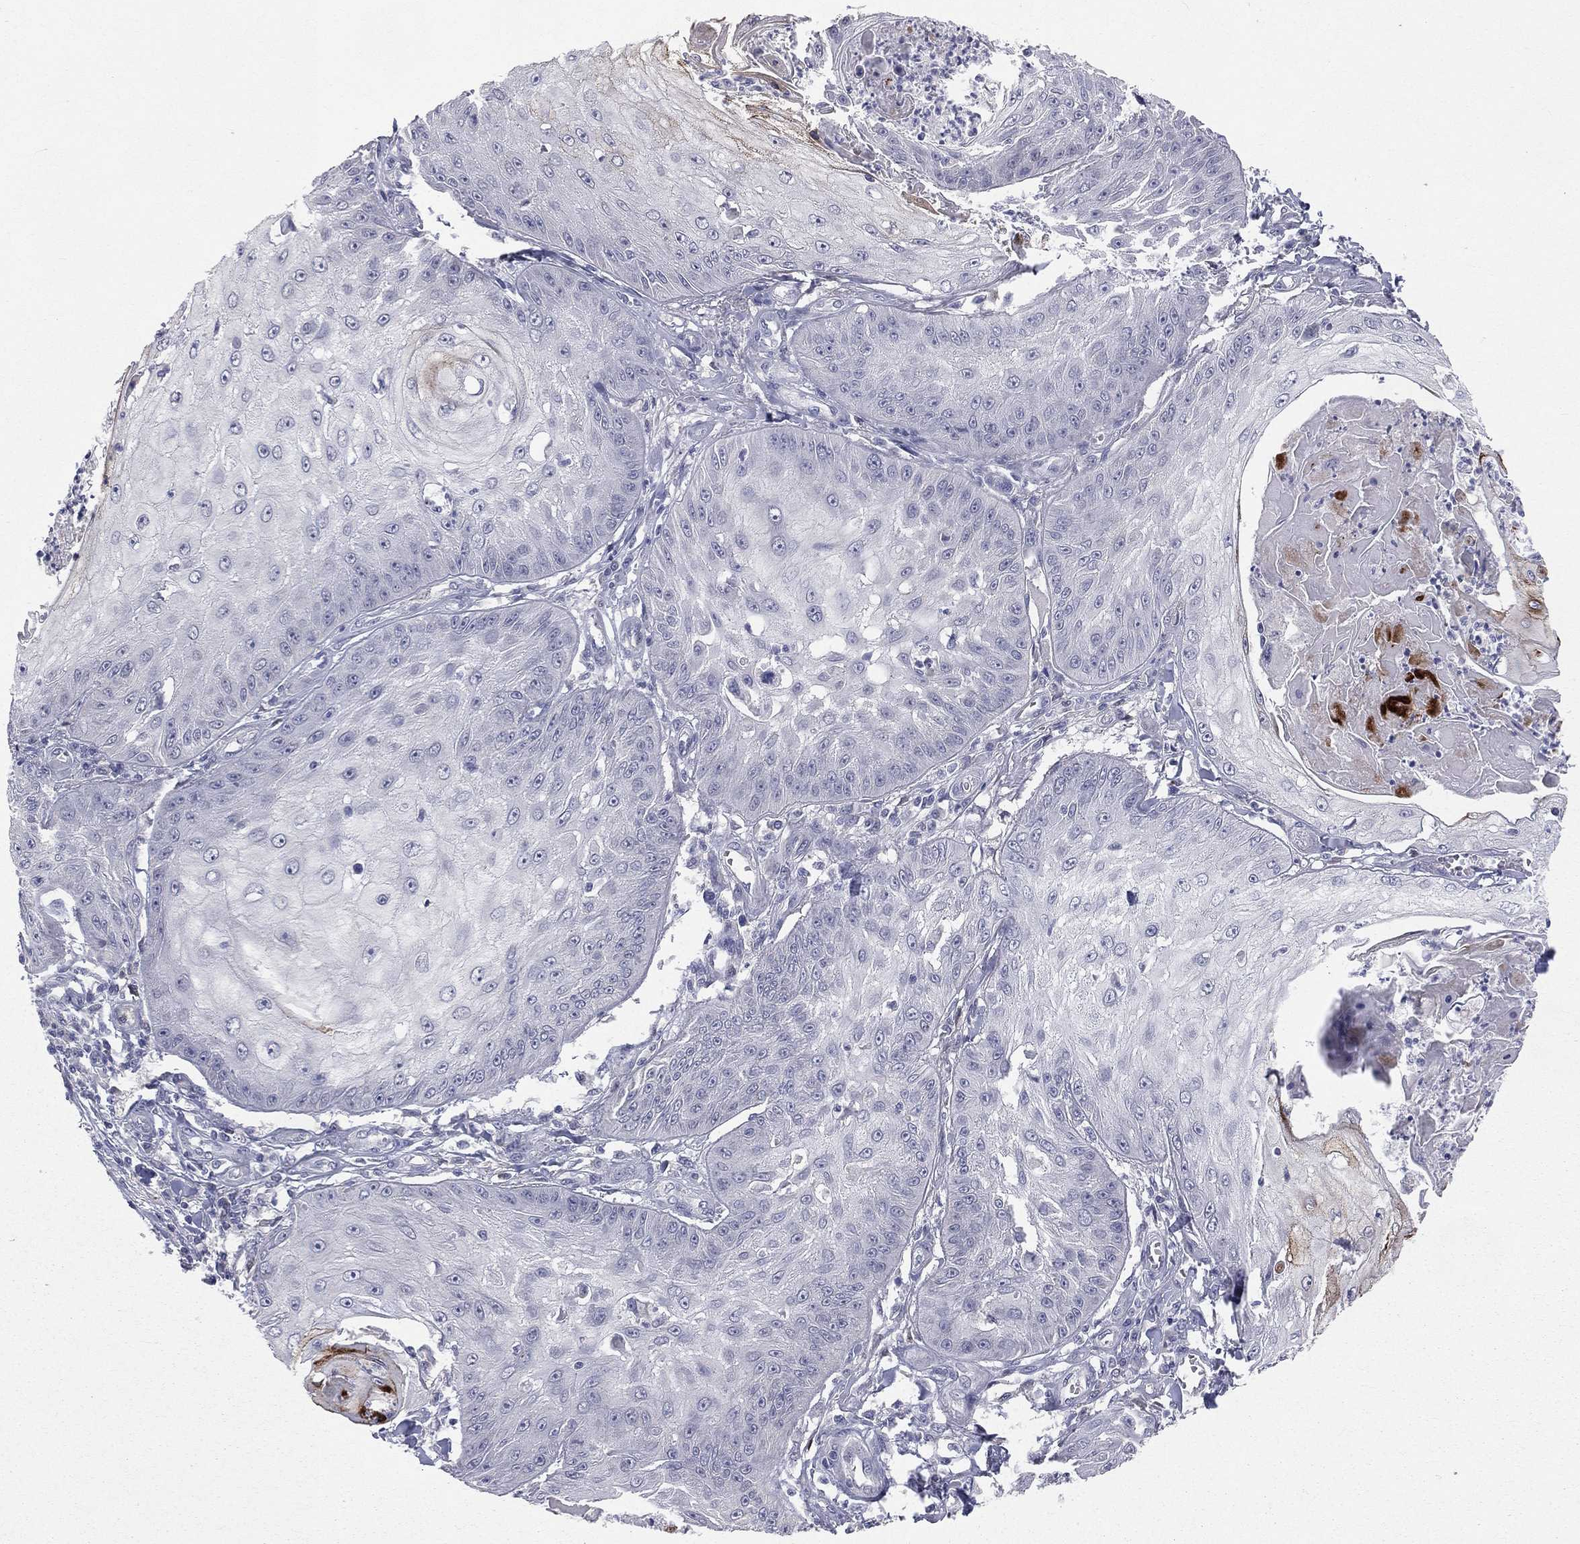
{"staining": {"intensity": "strong", "quantity": "25%-75%", "location": "cytoplasmic/membranous"}, "tissue": "skin cancer", "cell_type": "Tumor cells", "image_type": "cancer", "snomed": [{"axis": "morphology", "description": "Squamous cell carcinoma, NOS"}, {"axis": "topography", "description": "Skin"}], "caption": "Protein staining exhibits strong cytoplasmic/membranous staining in about 25%-75% of tumor cells in skin cancer (squamous cell carcinoma). (IHC, brightfield microscopy, high magnification).", "gene": "DMKN", "patient": {"sex": "male", "age": 70}}